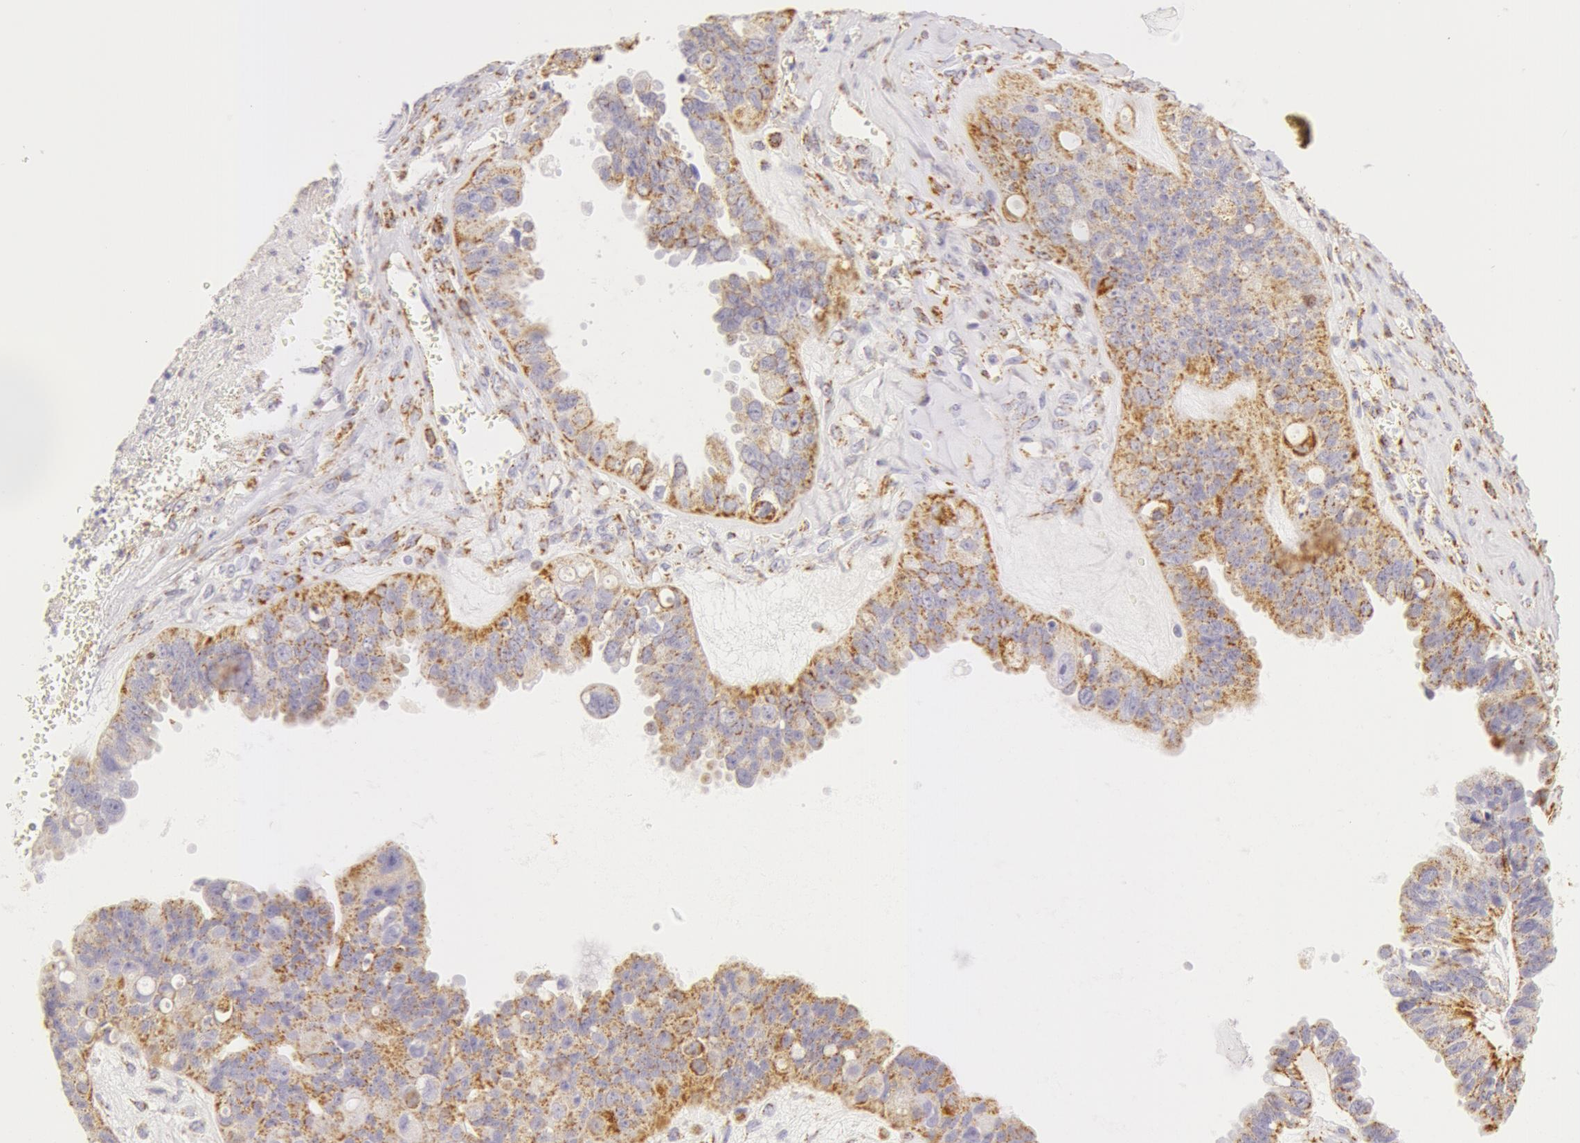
{"staining": {"intensity": "moderate", "quantity": "<25%", "location": "cytoplasmic/membranous"}, "tissue": "ovarian cancer", "cell_type": "Tumor cells", "image_type": "cancer", "snomed": [{"axis": "morphology", "description": "Carcinoma, endometroid"}, {"axis": "topography", "description": "Ovary"}], "caption": "Immunohistochemistry staining of endometroid carcinoma (ovarian), which demonstrates low levels of moderate cytoplasmic/membranous positivity in approximately <25% of tumor cells indicating moderate cytoplasmic/membranous protein staining. The staining was performed using DAB (3,3'-diaminobenzidine) (brown) for protein detection and nuclei were counterstained in hematoxylin (blue).", "gene": "ATP5F1B", "patient": {"sex": "female", "age": 85}}